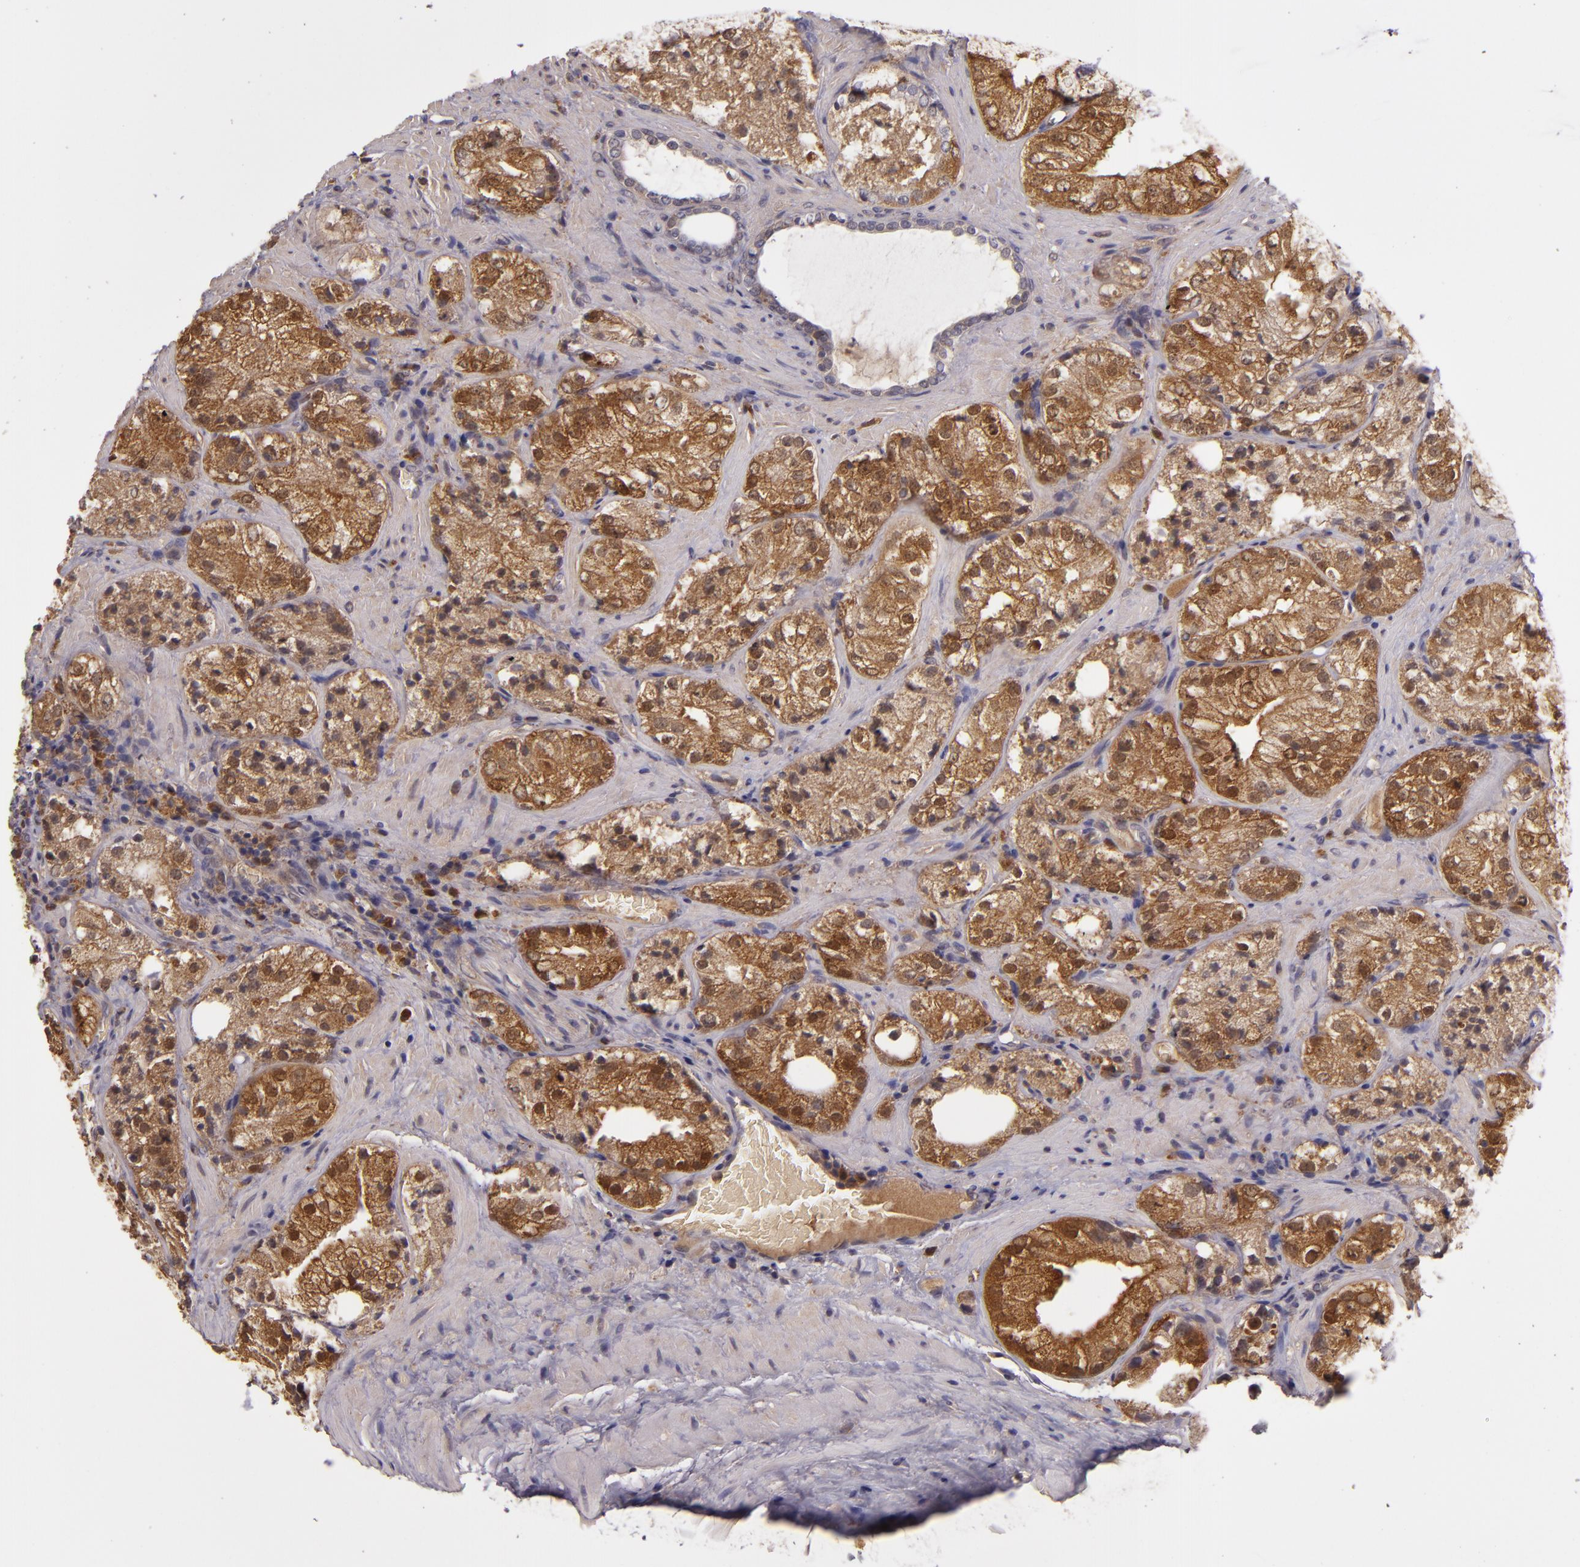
{"staining": {"intensity": "moderate", "quantity": ">75%", "location": "cytoplasmic/membranous"}, "tissue": "prostate cancer", "cell_type": "Tumor cells", "image_type": "cancer", "snomed": [{"axis": "morphology", "description": "Adenocarcinoma, Low grade"}, {"axis": "topography", "description": "Prostate"}], "caption": "Protein expression by immunohistochemistry (IHC) shows moderate cytoplasmic/membranous expression in approximately >75% of tumor cells in adenocarcinoma (low-grade) (prostate).", "gene": "FHIT", "patient": {"sex": "male", "age": 60}}